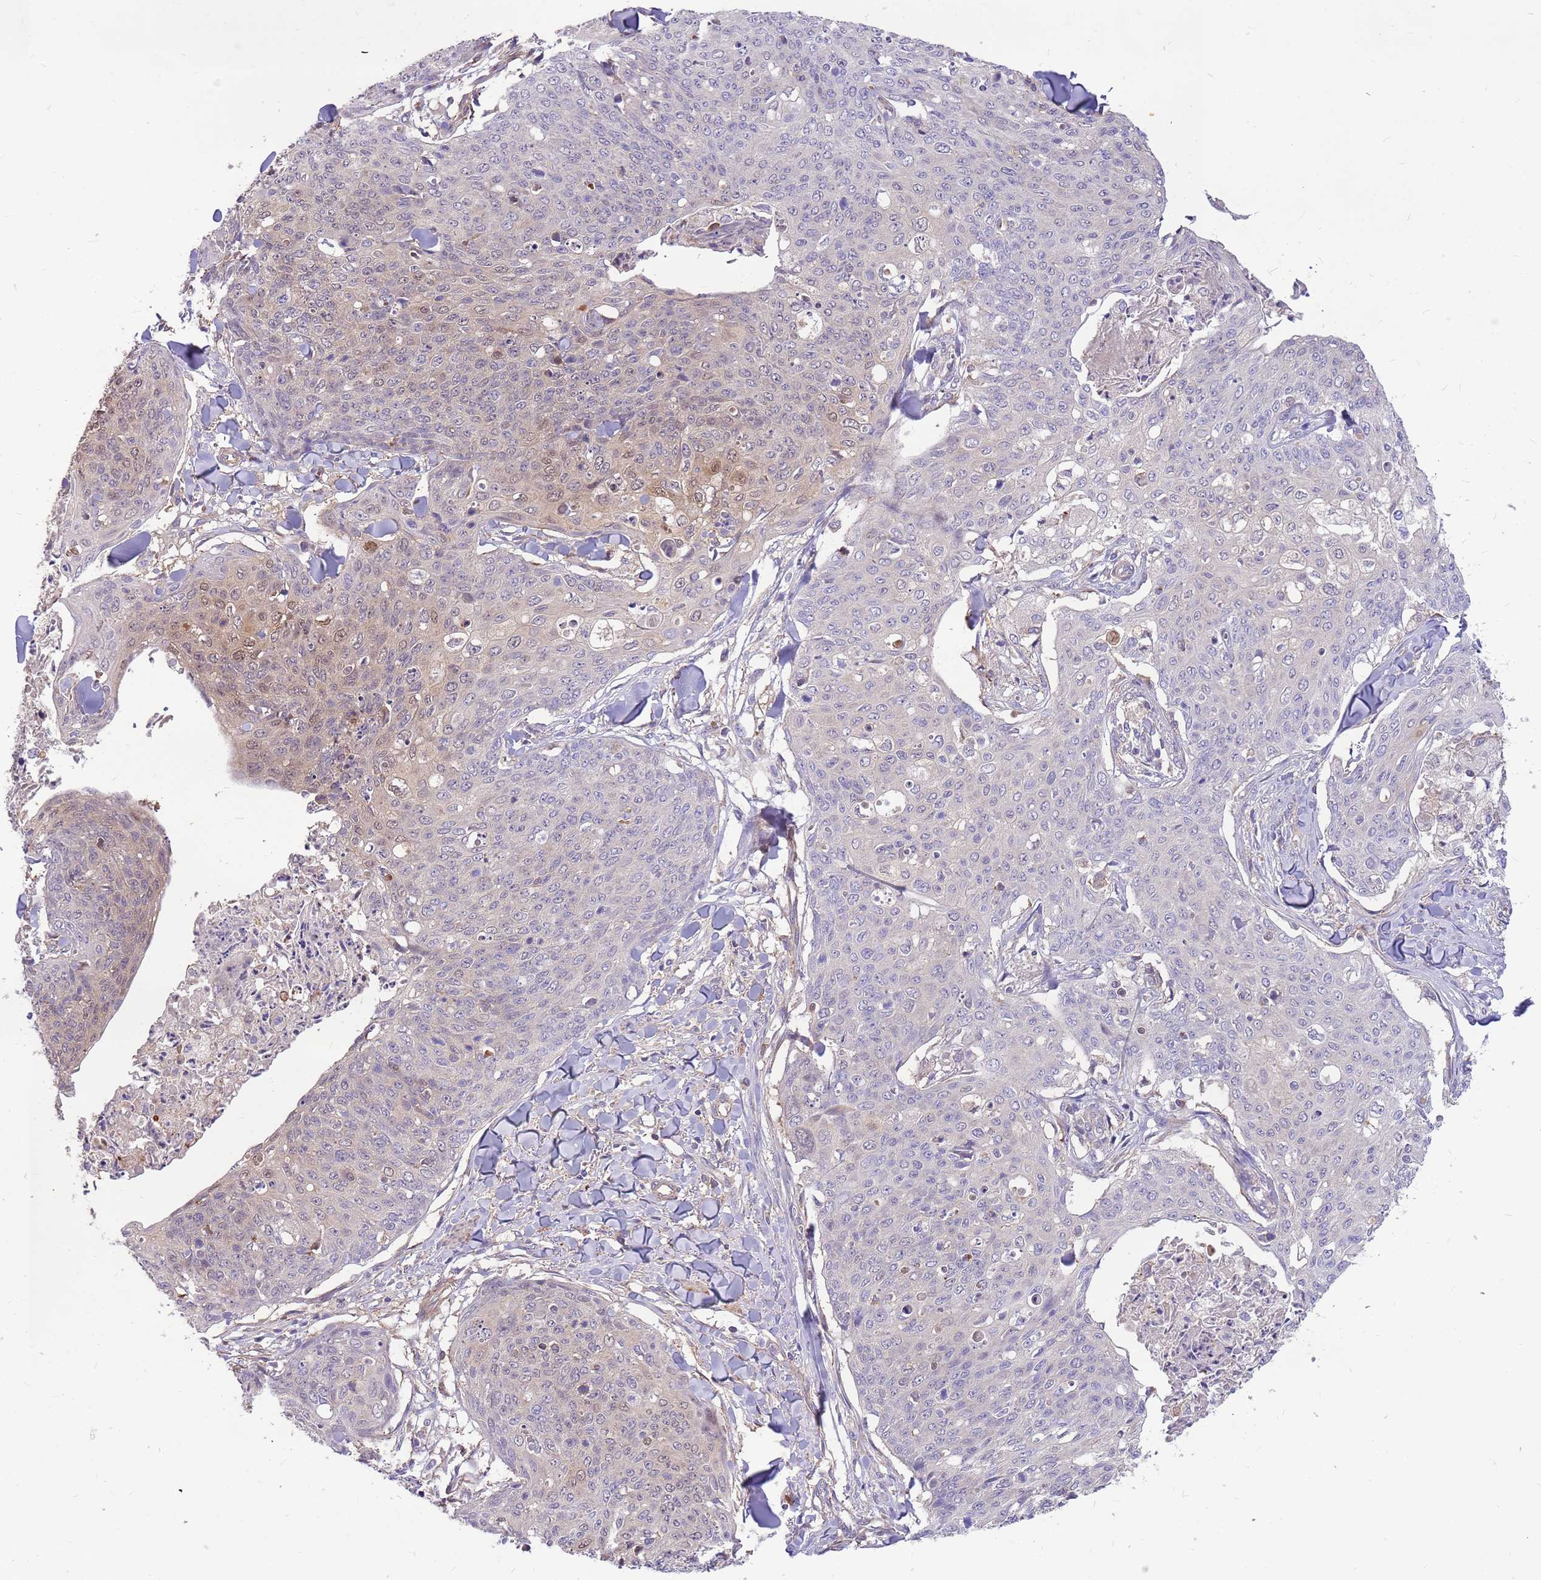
{"staining": {"intensity": "moderate", "quantity": "<25%", "location": "nuclear"}, "tissue": "skin cancer", "cell_type": "Tumor cells", "image_type": "cancer", "snomed": [{"axis": "morphology", "description": "Squamous cell carcinoma, NOS"}, {"axis": "topography", "description": "Skin"}, {"axis": "topography", "description": "Vulva"}], "caption": "Skin squamous cell carcinoma tissue displays moderate nuclear positivity in approximately <25% of tumor cells, visualized by immunohistochemistry.", "gene": "MVD", "patient": {"sex": "female", "age": 85}}